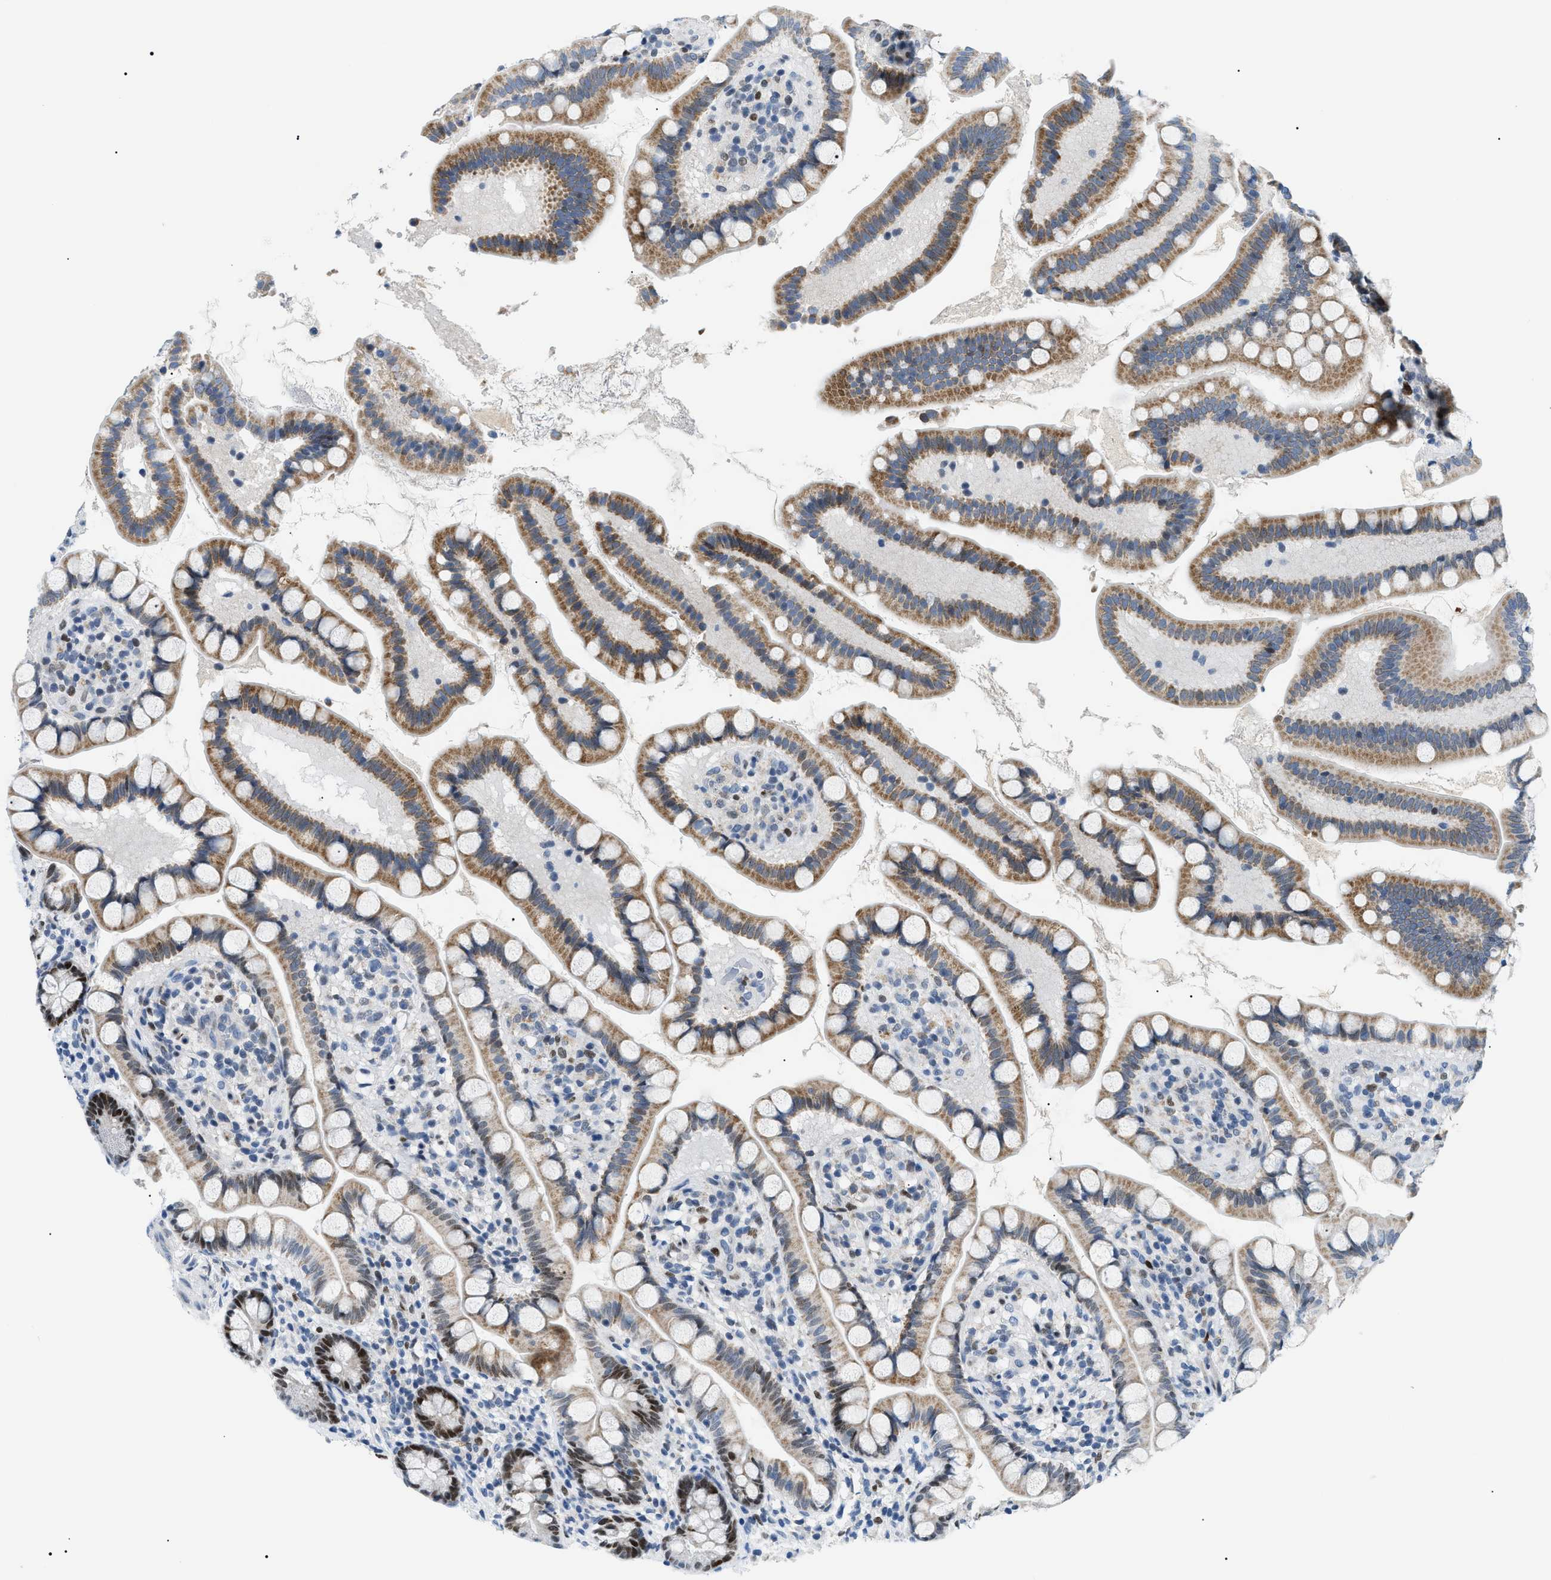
{"staining": {"intensity": "moderate", "quantity": ">75%", "location": "cytoplasmic/membranous,nuclear"}, "tissue": "small intestine", "cell_type": "Glandular cells", "image_type": "normal", "snomed": [{"axis": "morphology", "description": "Normal tissue, NOS"}, {"axis": "topography", "description": "Small intestine"}], "caption": "Immunohistochemical staining of benign human small intestine reveals >75% levels of moderate cytoplasmic/membranous,nuclear protein staining in about >75% of glandular cells. The staining was performed using DAB (3,3'-diaminobenzidine), with brown indicating positive protein expression. Nuclei are stained blue with hematoxylin.", "gene": "SMARCC1", "patient": {"sex": "female", "age": 84}}